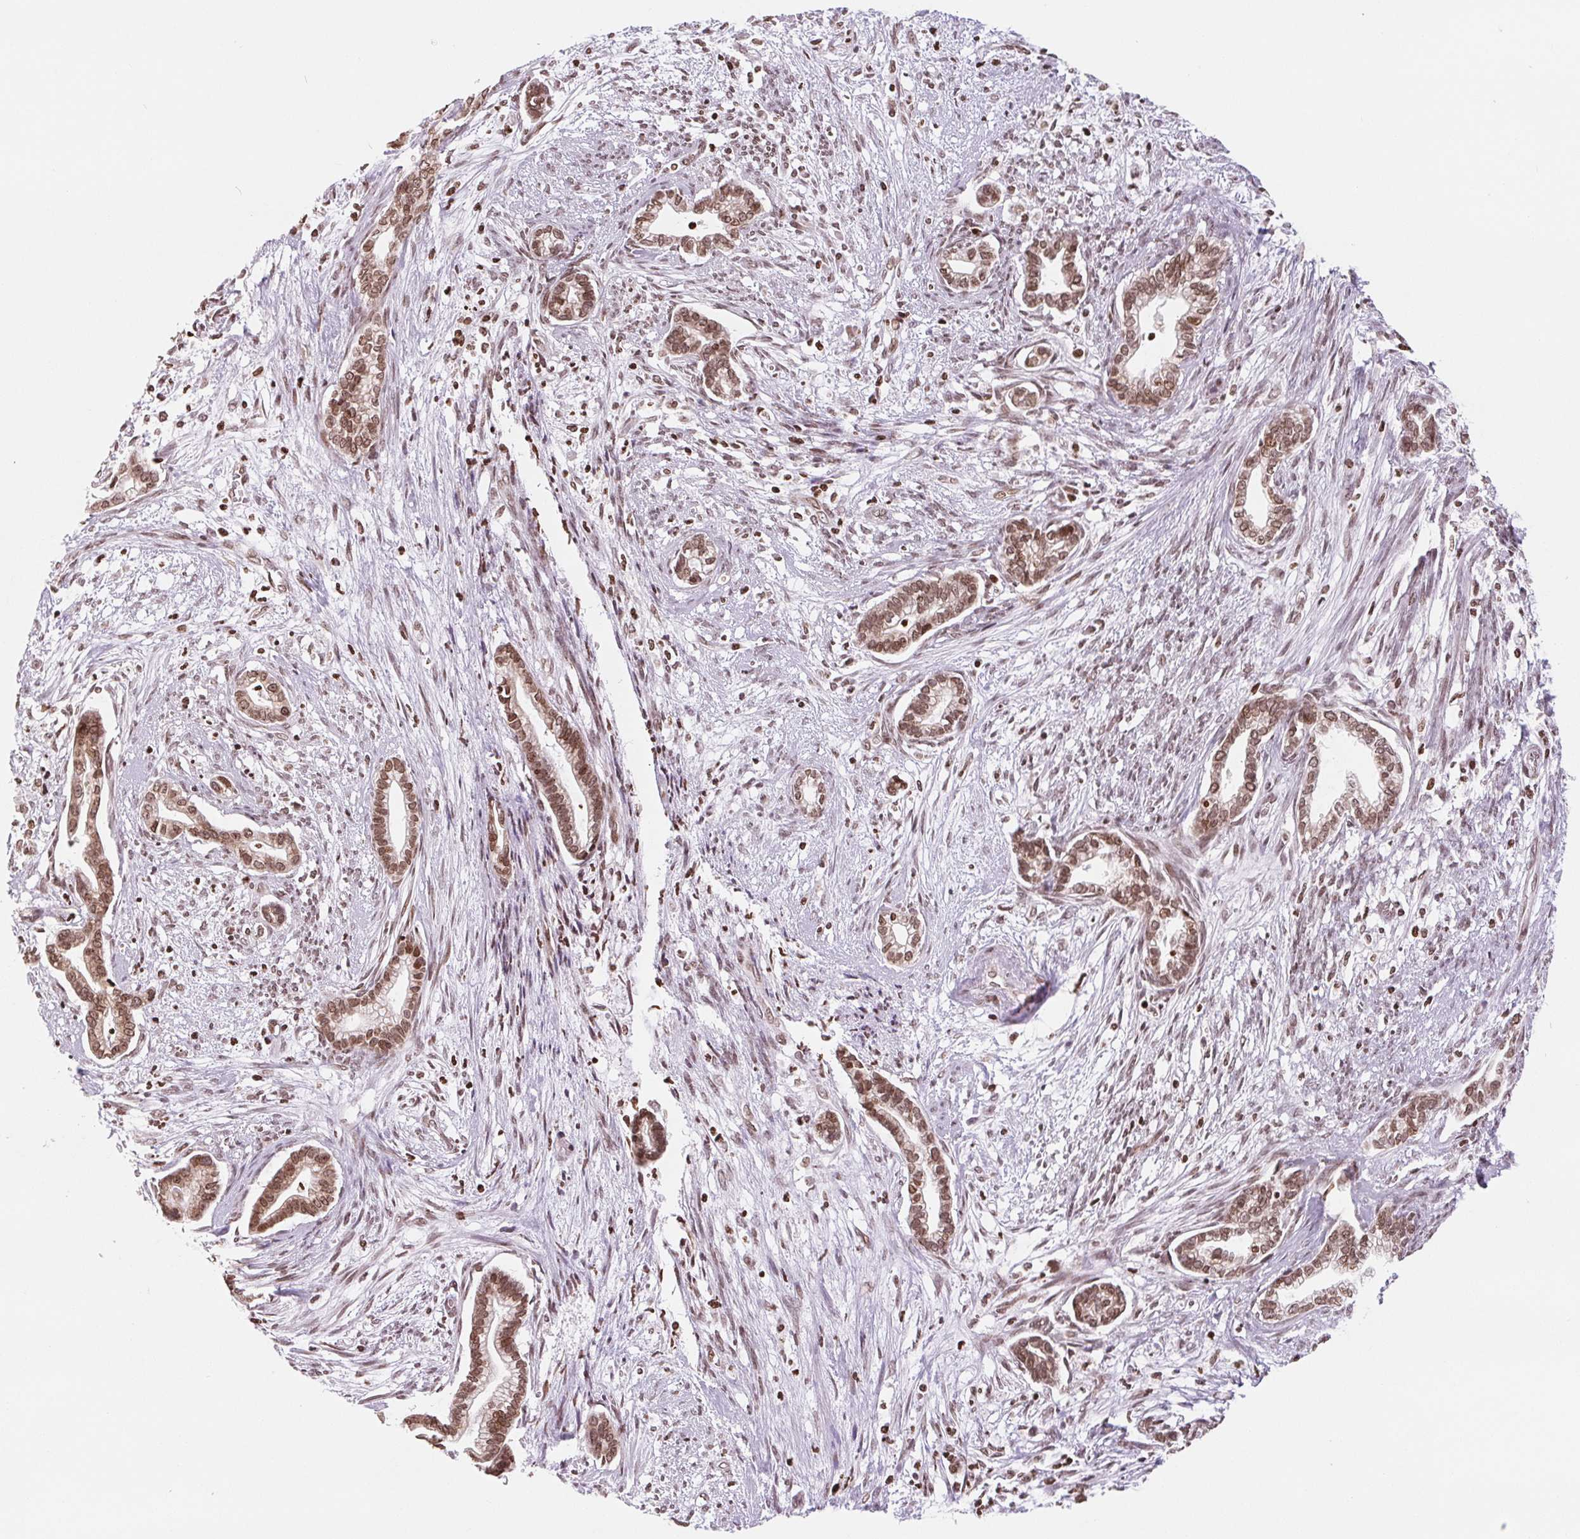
{"staining": {"intensity": "moderate", "quantity": ">75%", "location": "nuclear"}, "tissue": "cervical cancer", "cell_type": "Tumor cells", "image_type": "cancer", "snomed": [{"axis": "morphology", "description": "Adenocarcinoma, NOS"}, {"axis": "topography", "description": "Cervix"}], "caption": "Tumor cells reveal medium levels of moderate nuclear expression in approximately >75% of cells in human cervical adenocarcinoma.", "gene": "SMIM12", "patient": {"sex": "female", "age": 62}}